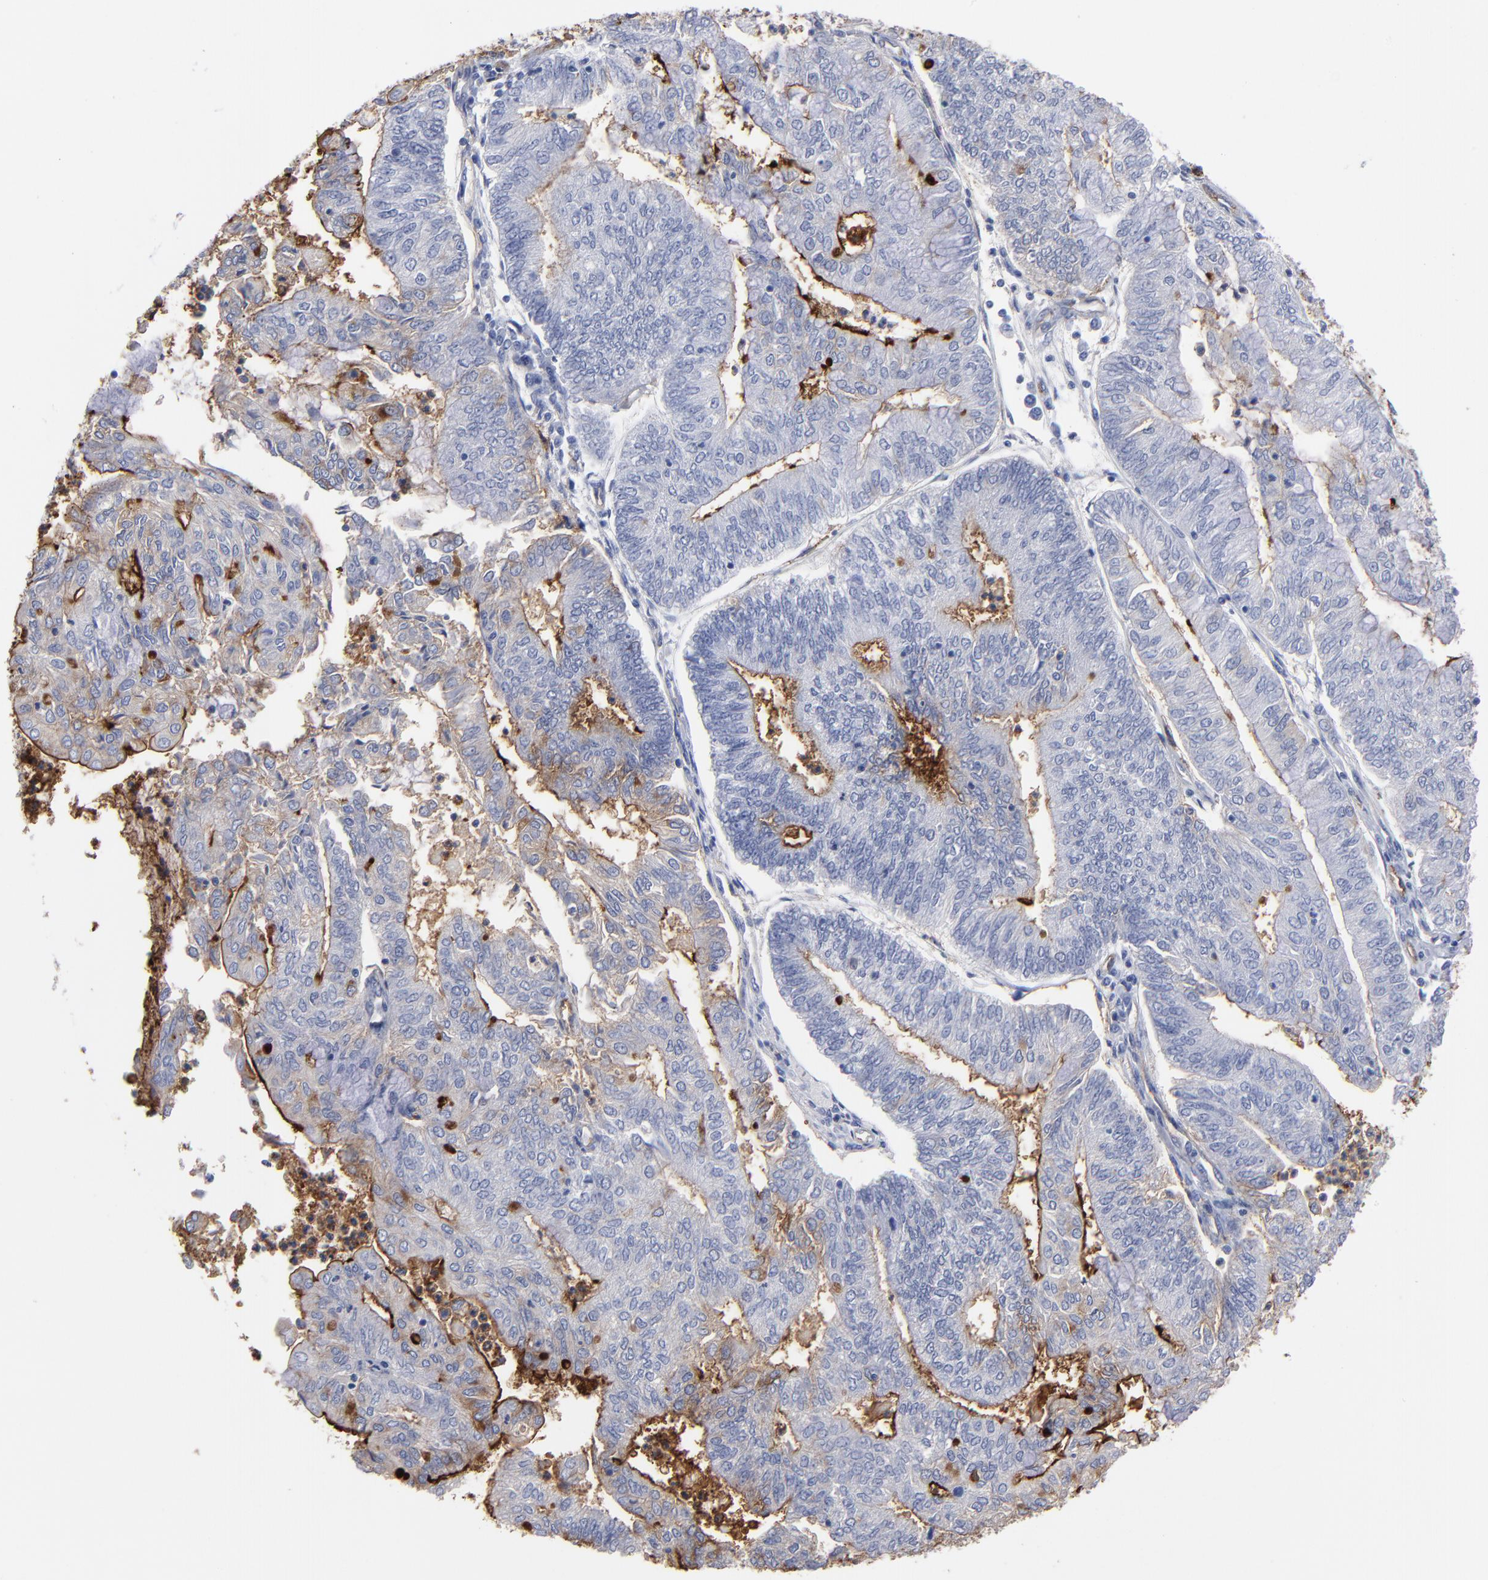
{"staining": {"intensity": "weak", "quantity": "<25%", "location": "cytoplasmic/membranous"}, "tissue": "endometrial cancer", "cell_type": "Tumor cells", "image_type": "cancer", "snomed": [{"axis": "morphology", "description": "Adenocarcinoma, NOS"}, {"axis": "topography", "description": "Endometrium"}], "caption": "This is a photomicrograph of immunohistochemistry staining of endometrial adenocarcinoma, which shows no expression in tumor cells. Nuclei are stained in blue.", "gene": "TM4SF1", "patient": {"sex": "female", "age": 59}}